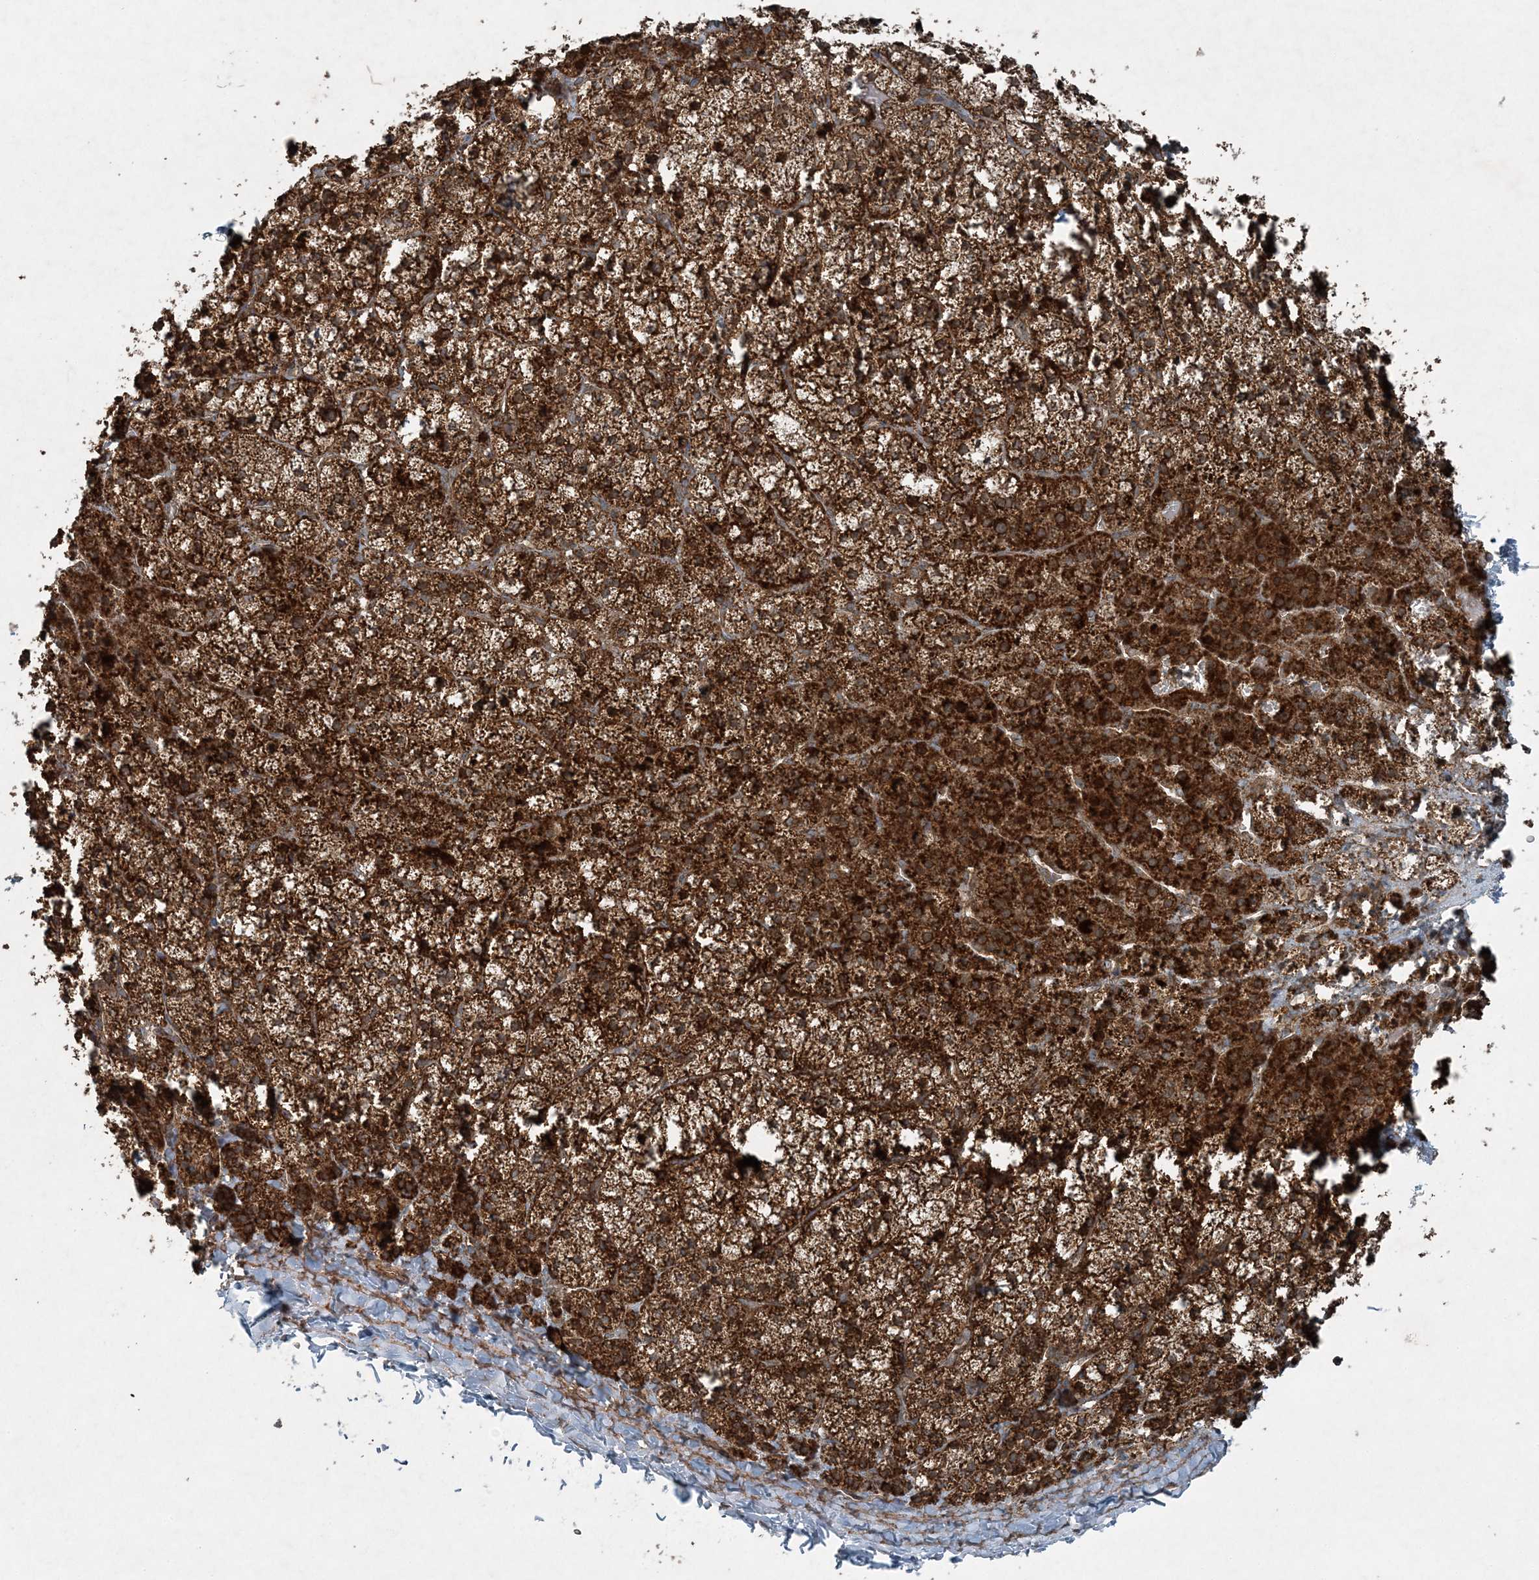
{"staining": {"intensity": "strong", "quantity": ">75%", "location": "cytoplasmic/membranous"}, "tissue": "adrenal gland", "cell_type": "Glandular cells", "image_type": "normal", "snomed": [{"axis": "morphology", "description": "Normal tissue, NOS"}, {"axis": "topography", "description": "Adrenal gland"}], "caption": "Immunohistochemistry (IHC) image of normal adrenal gland stained for a protein (brown), which displays high levels of strong cytoplasmic/membranous expression in approximately >75% of glandular cells.", "gene": "COPS7B", "patient": {"sex": "female", "age": 44}}